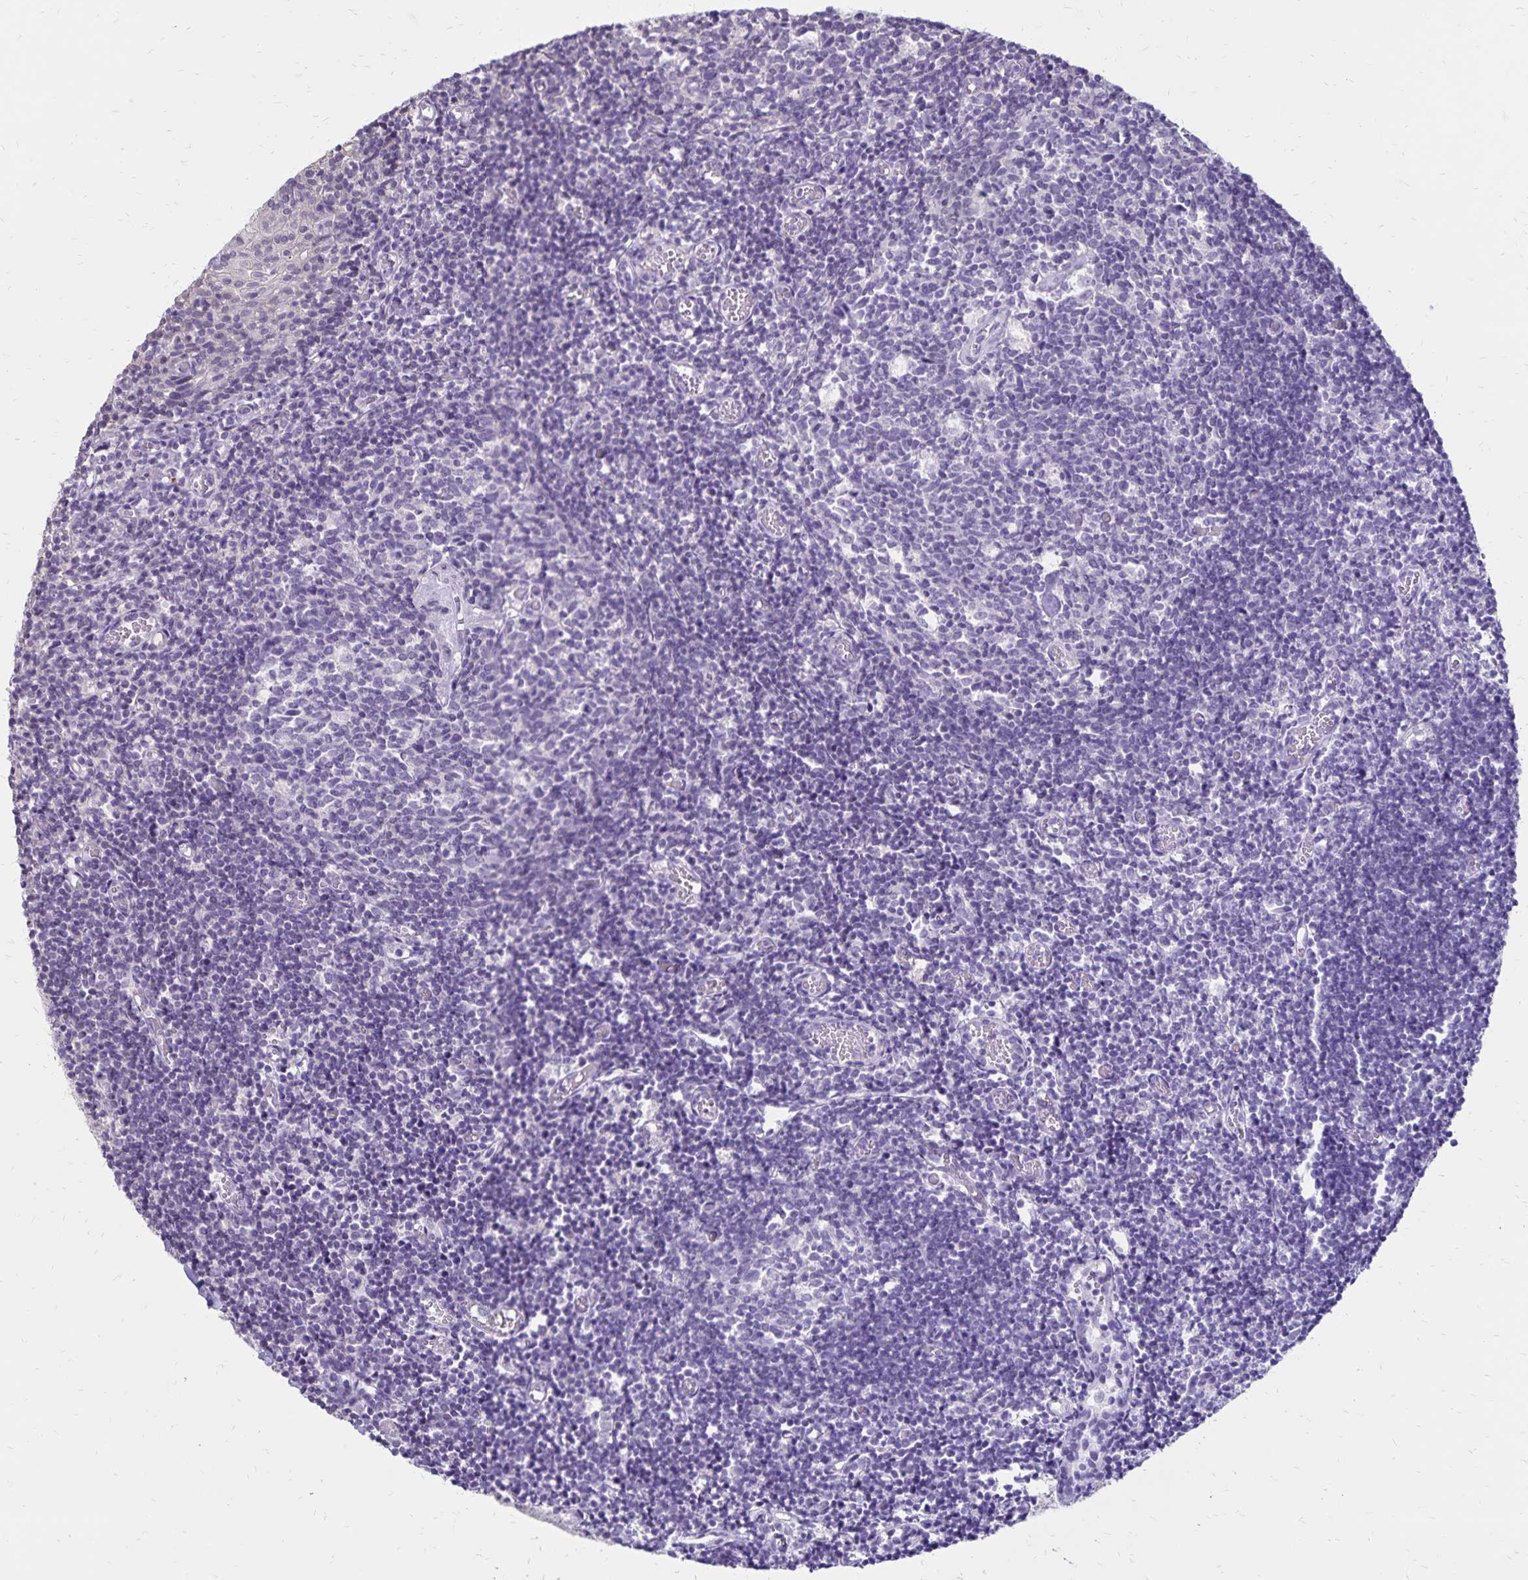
{"staining": {"intensity": "negative", "quantity": "none", "location": "none"}, "tissue": "tonsil", "cell_type": "Germinal center cells", "image_type": "normal", "snomed": [{"axis": "morphology", "description": "Normal tissue, NOS"}, {"axis": "topography", "description": "Tonsil"}], "caption": "Image shows no significant protein expression in germinal center cells of unremarkable tonsil.", "gene": "SH3GL3", "patient": {"sex": "female", "age": 10}}